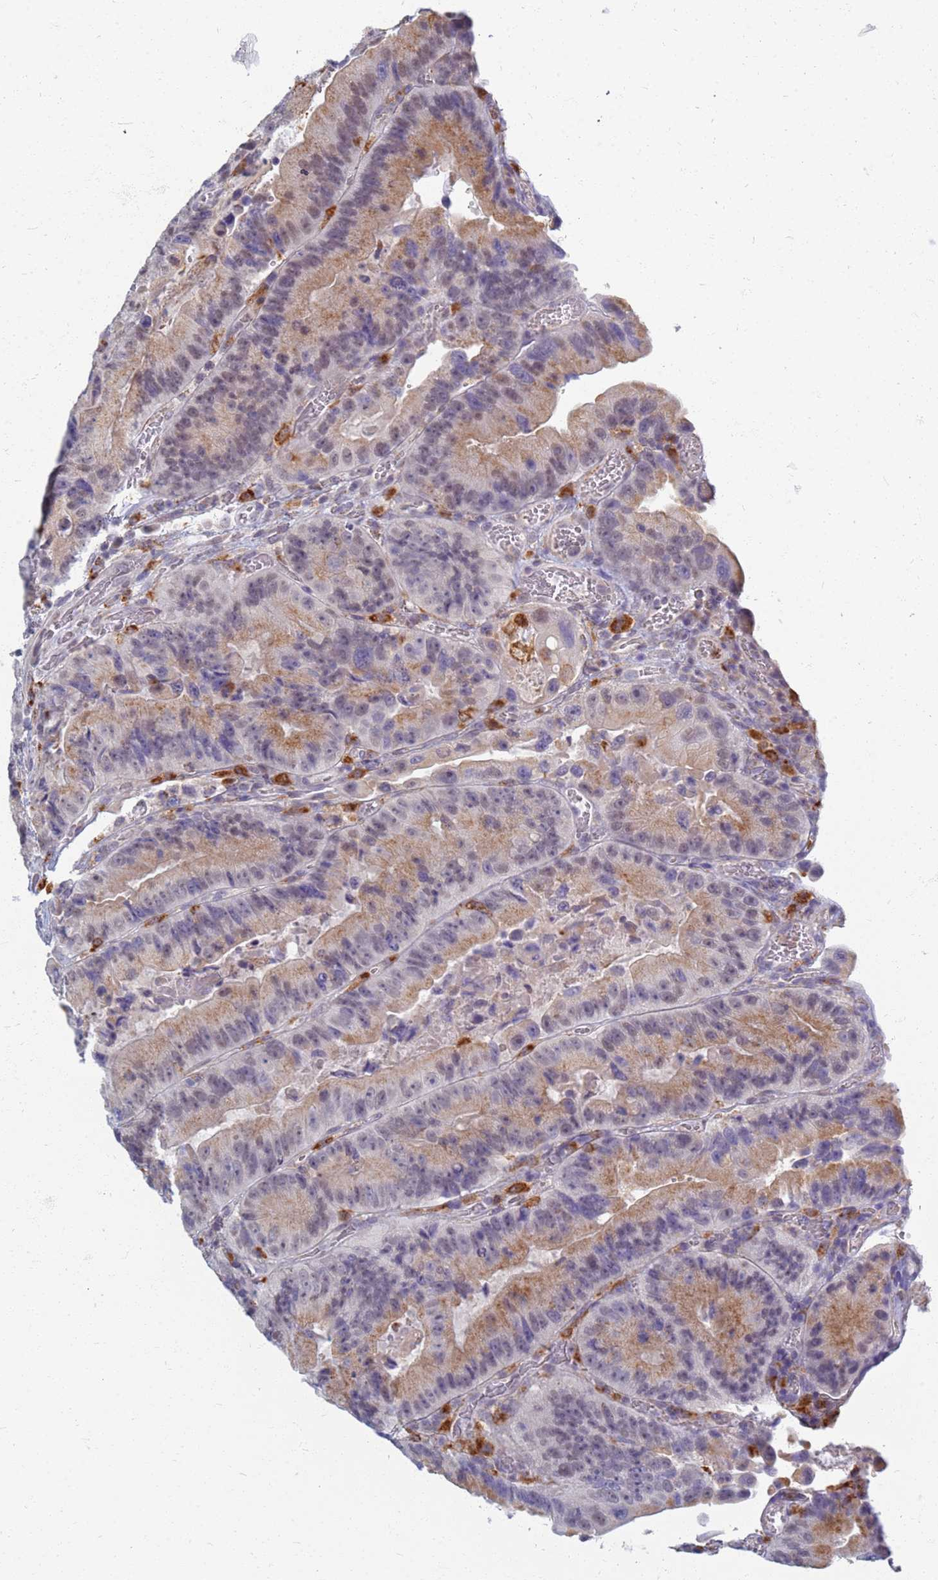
{"staining": {"intensity": "moderate", "quantity": "<25%", "location": "cytoplasmic/membranous"}, "tissue": "colorectal cancer", "cell_type": "Tumor cells", "image_type": "cancer", "snomed": [{"axis": "morphology", "description": "Adenocarcinoma, NOS"}, {"axis": "topography", "description": "Colon"}], "caption": "DAB immunohistochemical staining of colorectal adenocarcinoma shows moderate cytoplasmic/membranous protein staining in about <25% of tumor cells.", "gene": "ATP6V1E1", "patient": {"sex": "female", "age": 86}}